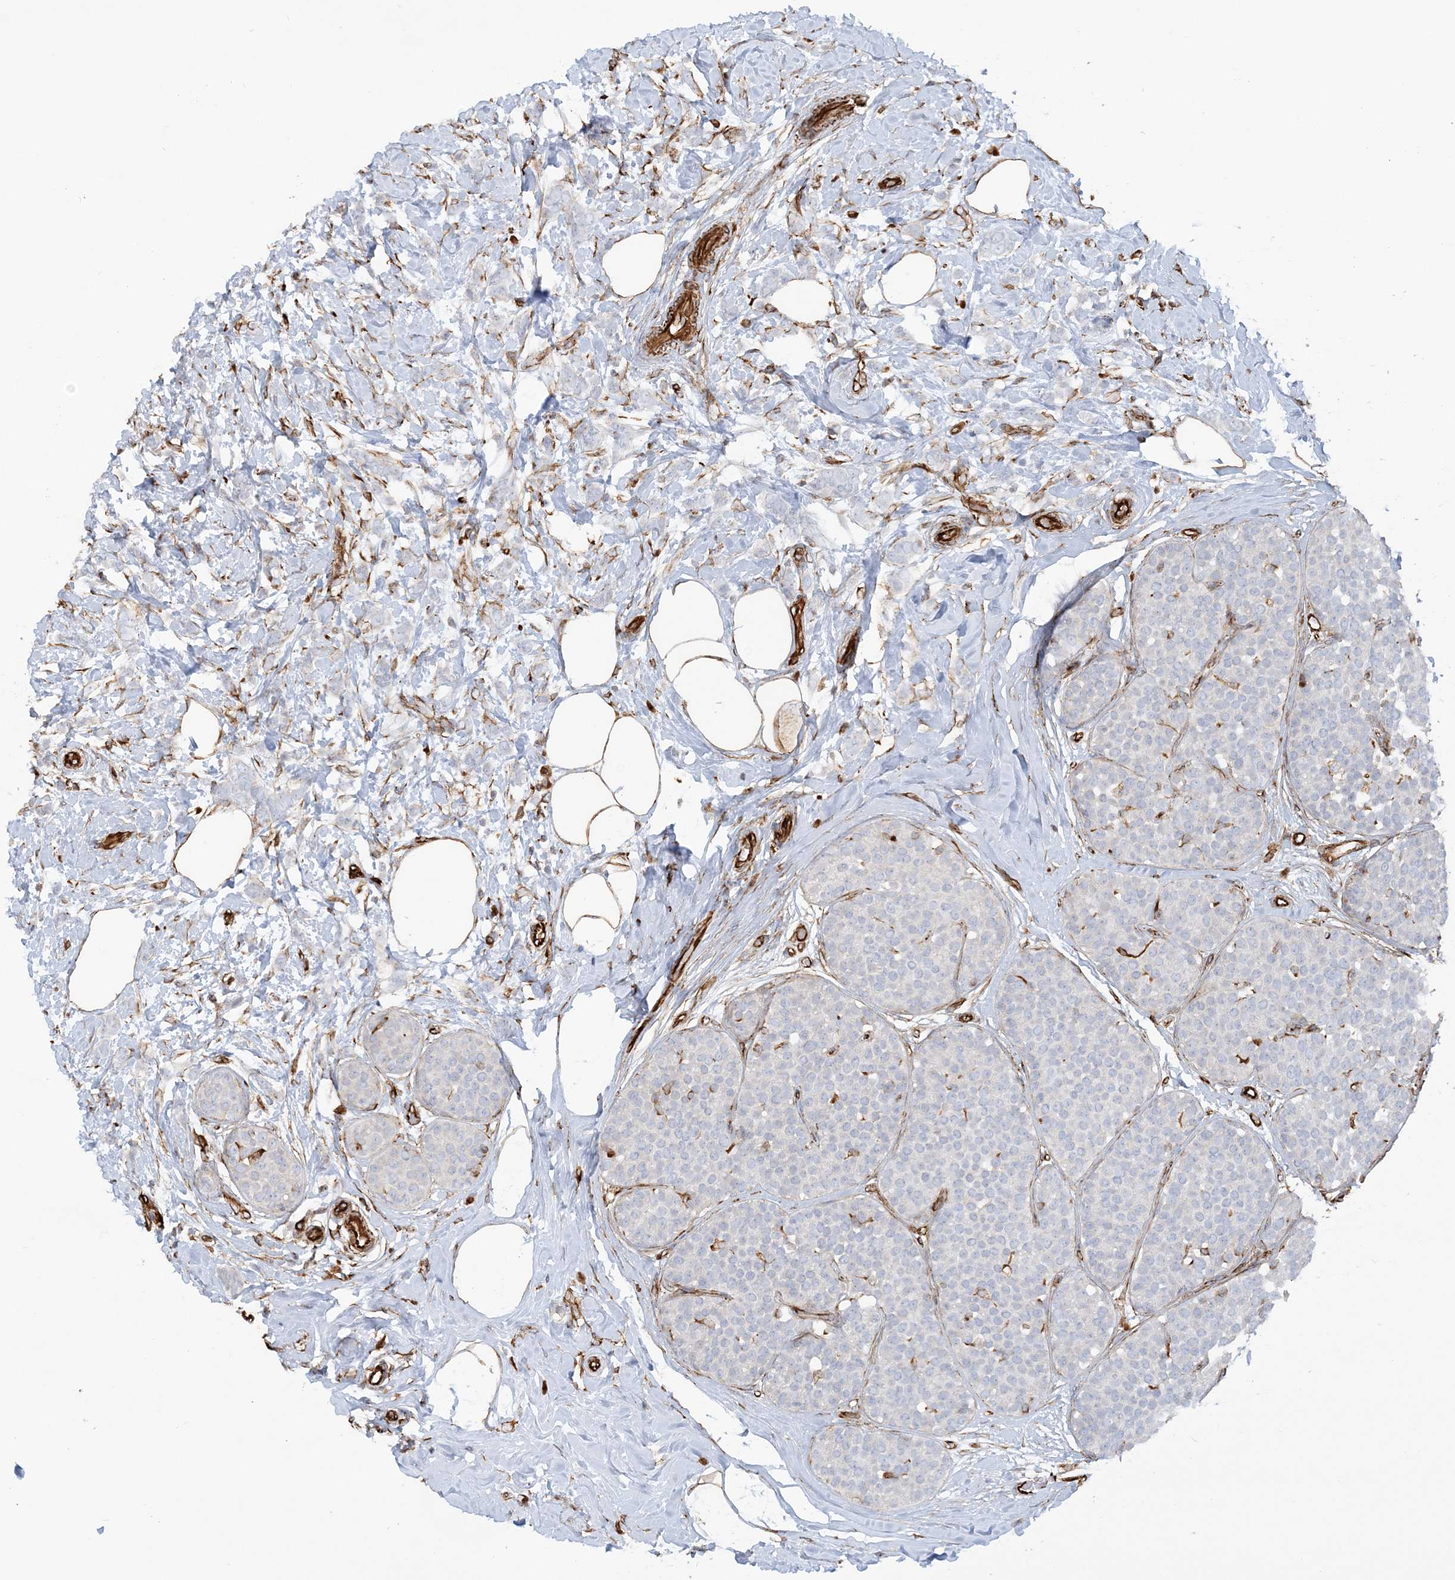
{"staining": {"intensity": "negative", "quantity": "none", "location": "none"}, "tissue": "breast cancer", "cell_type": "Tumor cells", "image_type": "cancer", "snomed": [{"axis": "morphology", "description": "Lobular carcinoma, in situ"}, {"axis": "morphology", "description": "Lobular carcinoma"}, {"axis": "topography", "description": "Breast"}], "caption": "DAB immunohistochemical staining of human lobular carcinoma (breast) shows no significant expression in tumor cells.", "gene": "SCLT1", "patient": {"sex": "female", "age": 41}}